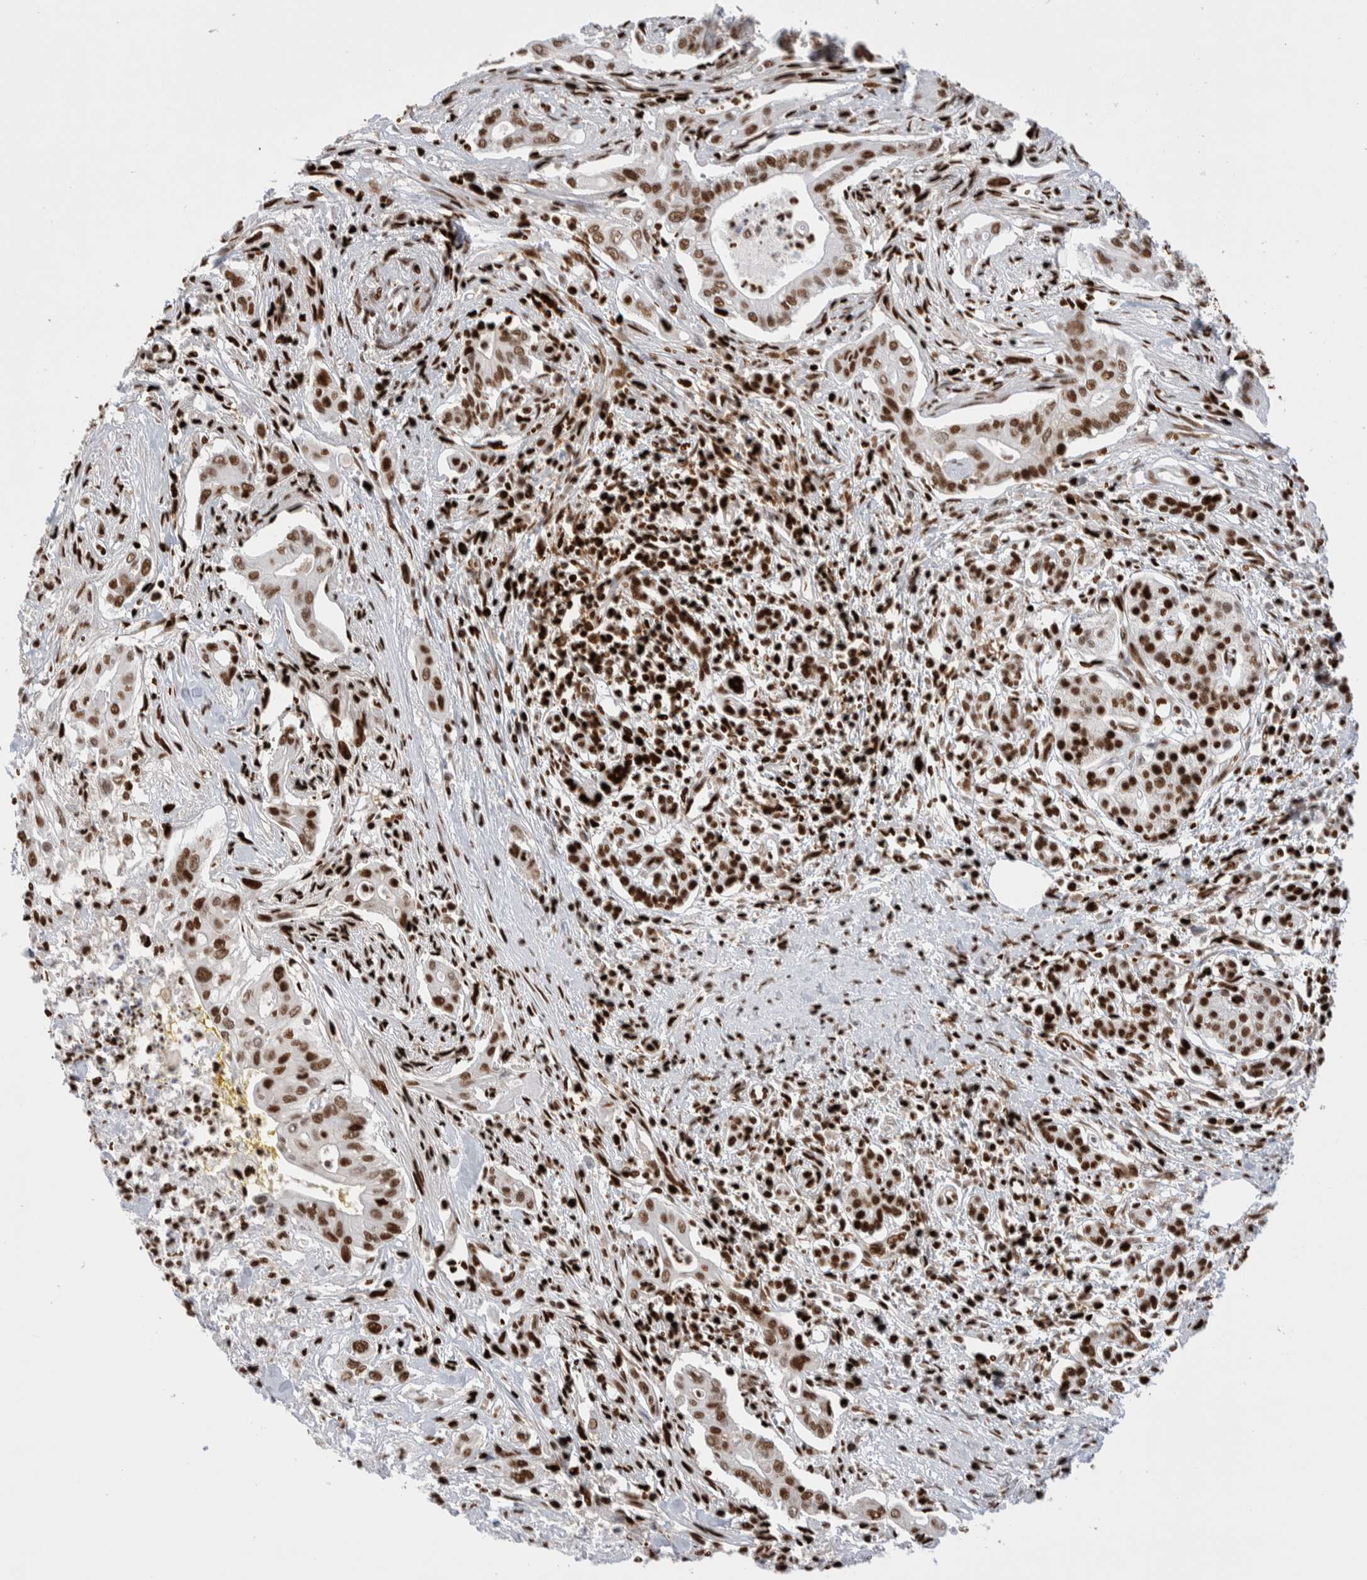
{"staining": {"intensity": "strong", "quantity": ">75%", "location": "nuclear"}, "tissue": "pancreatic cancer", "cell_type": "Tumor cells", "image_type": "cancer", "snomed": [{"axis": "morphology", "description": "Adenocarcinoma, NOS"}, {"axis": "topography", "description": "Pancreas"}], "caption": "Pancreatic cancer stained with DAB (3,3'-diaminobenzidine) immunohistochemistry (IHC) displays high levels of strong nuclear positivity in about >75% of tumor cells.", "gene": "RNASEK-C17orf49", "patient": {"sex": "male", "age": 58}}